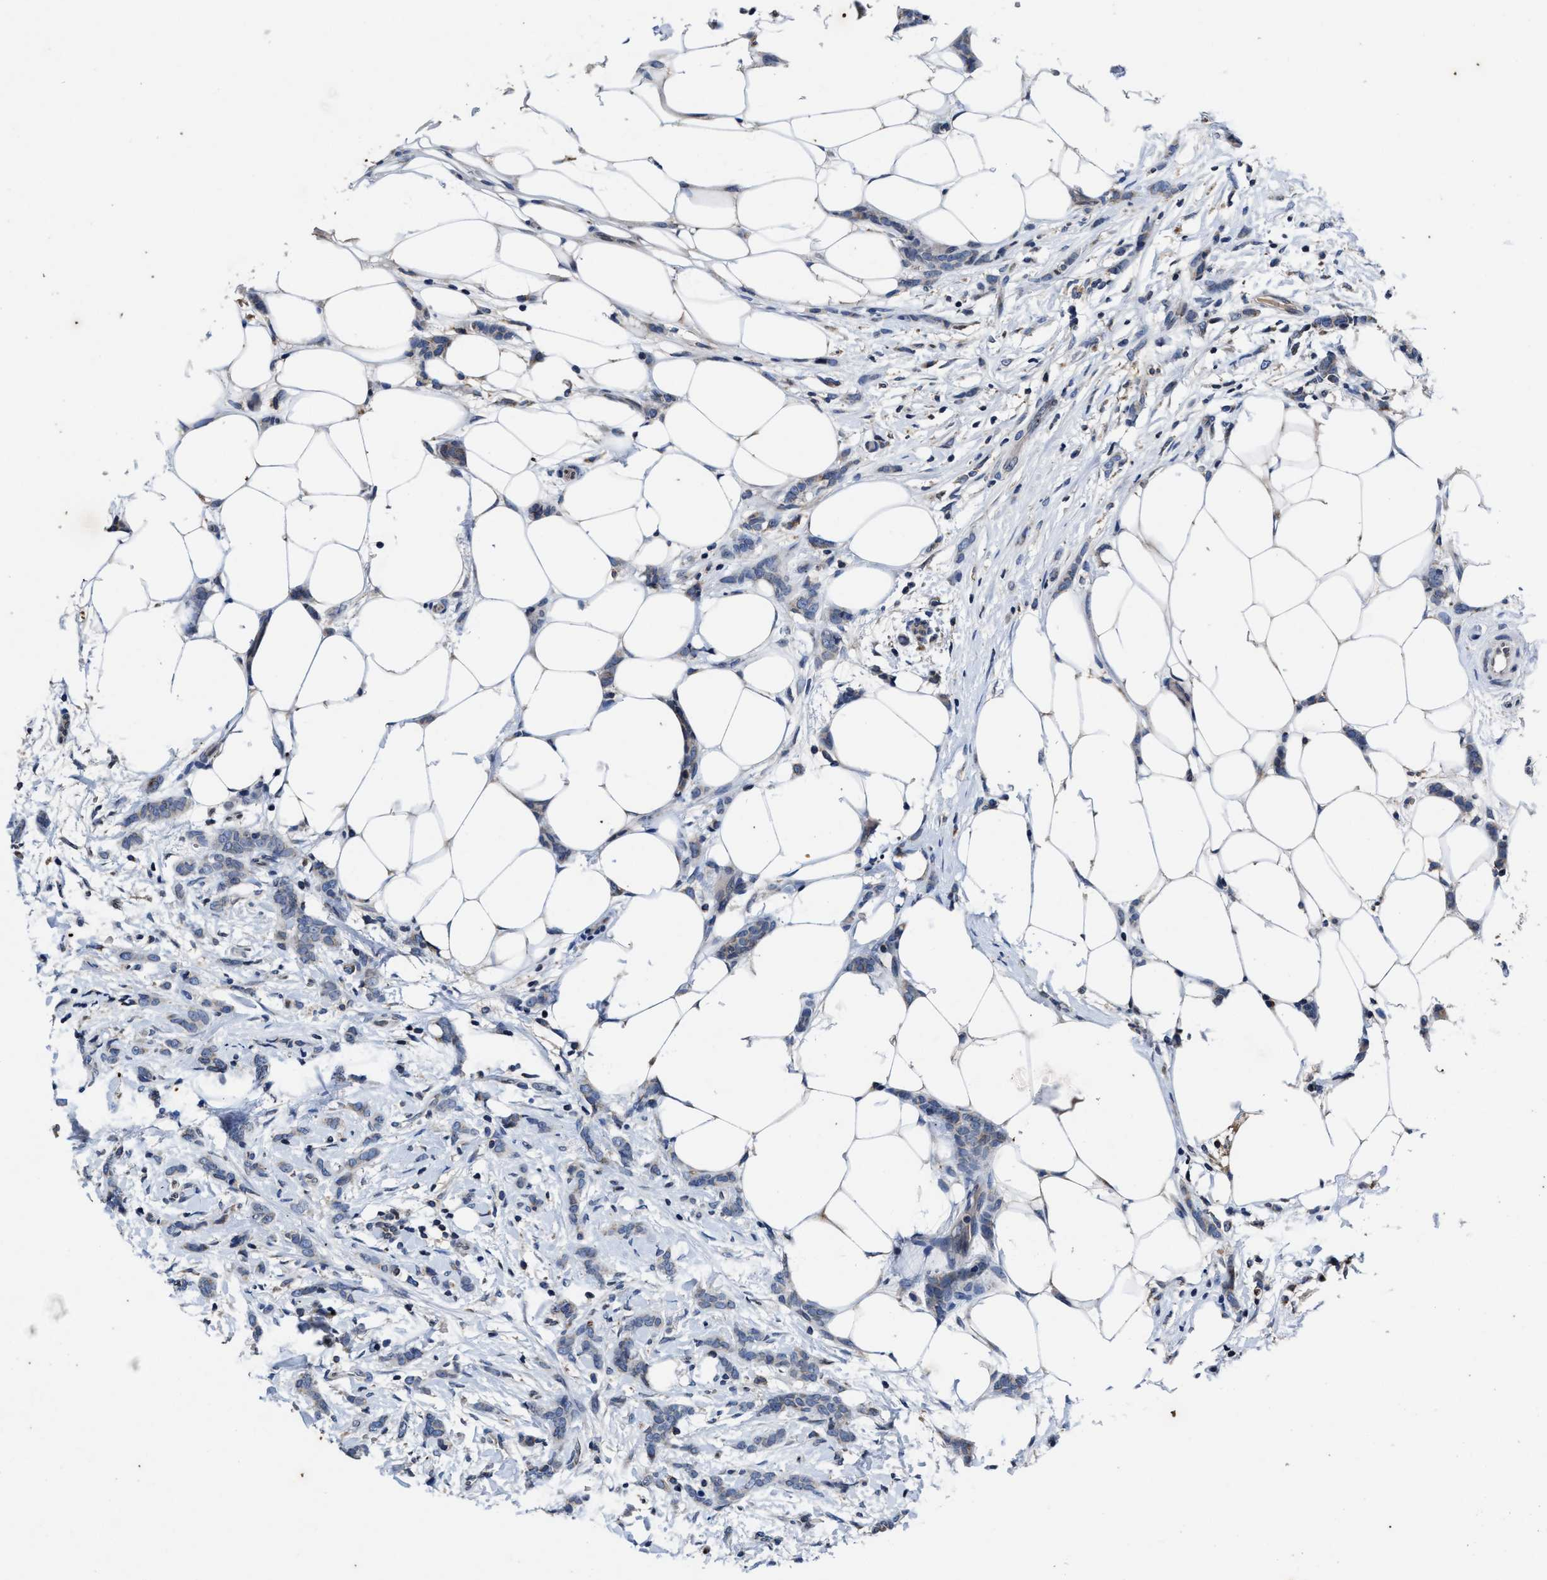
{"staining": {"intensity": "negative", "quantity": "none", "location": "none"}, "tissue": "breast cancer", "cell_type": "Tumor cells", "image_type": "cancer", "snomed": [{"axis": "morphology", "description": "Lobular carcinoma"}, {"axis": "topography", "description": "Skin"}, {"axis": "topography", "description": "Breast"}], "caption": "Protein analysis of breast cancer (lobular carcinoma) demonstrates no significant expression in tumor cells. (Stains: DAB (3,3'-diaminobenzidine) immunohistochemistry (IHC) with hematoxylin counter stain, Microscopy: brightfield microscopy at high magnification).", "gene": "CACNA1D", "patient": {"sex": "female", "age": 46}}